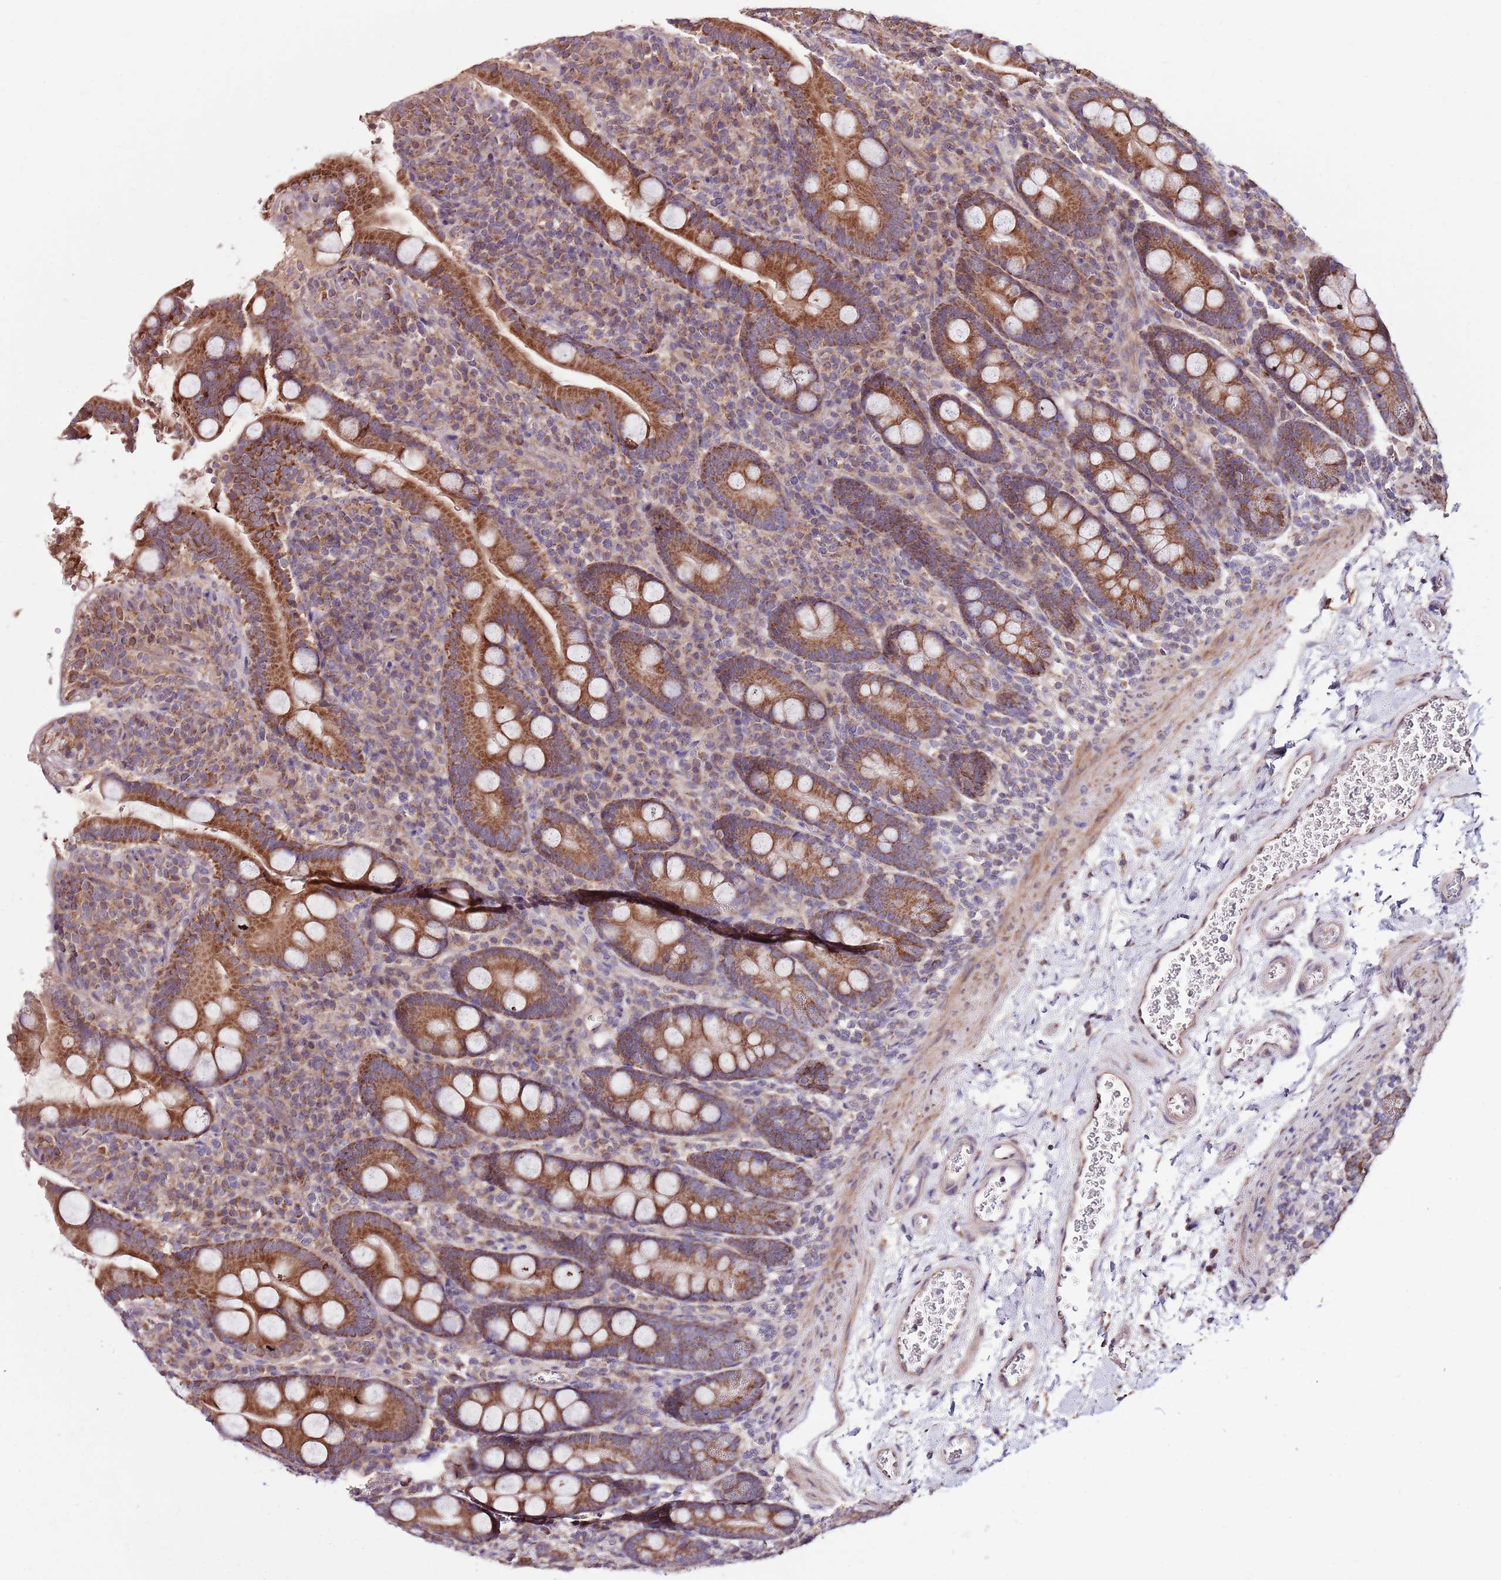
{"staining": {"intensity": "strong", "quantity": ">75%", "location": "cytoplasmic/membranous"}, "tissue": "duodenum", "cell_type": "Glandular cells", "image_type": "normal", "snomed": [{"axis": "morphology", "description": "Normal tissue, NOS"}, {"axis": "topography", "description": "Duodenum"}], "caption": "Immunohistochemistry image of normal duodenum stained for a protein (brown), which reveals high levels of strong cytoplasmic/membranous staining in about >75% of glandular cells.", "gene": "SMG1", "patient": {"sex": "male", "age": 35}}